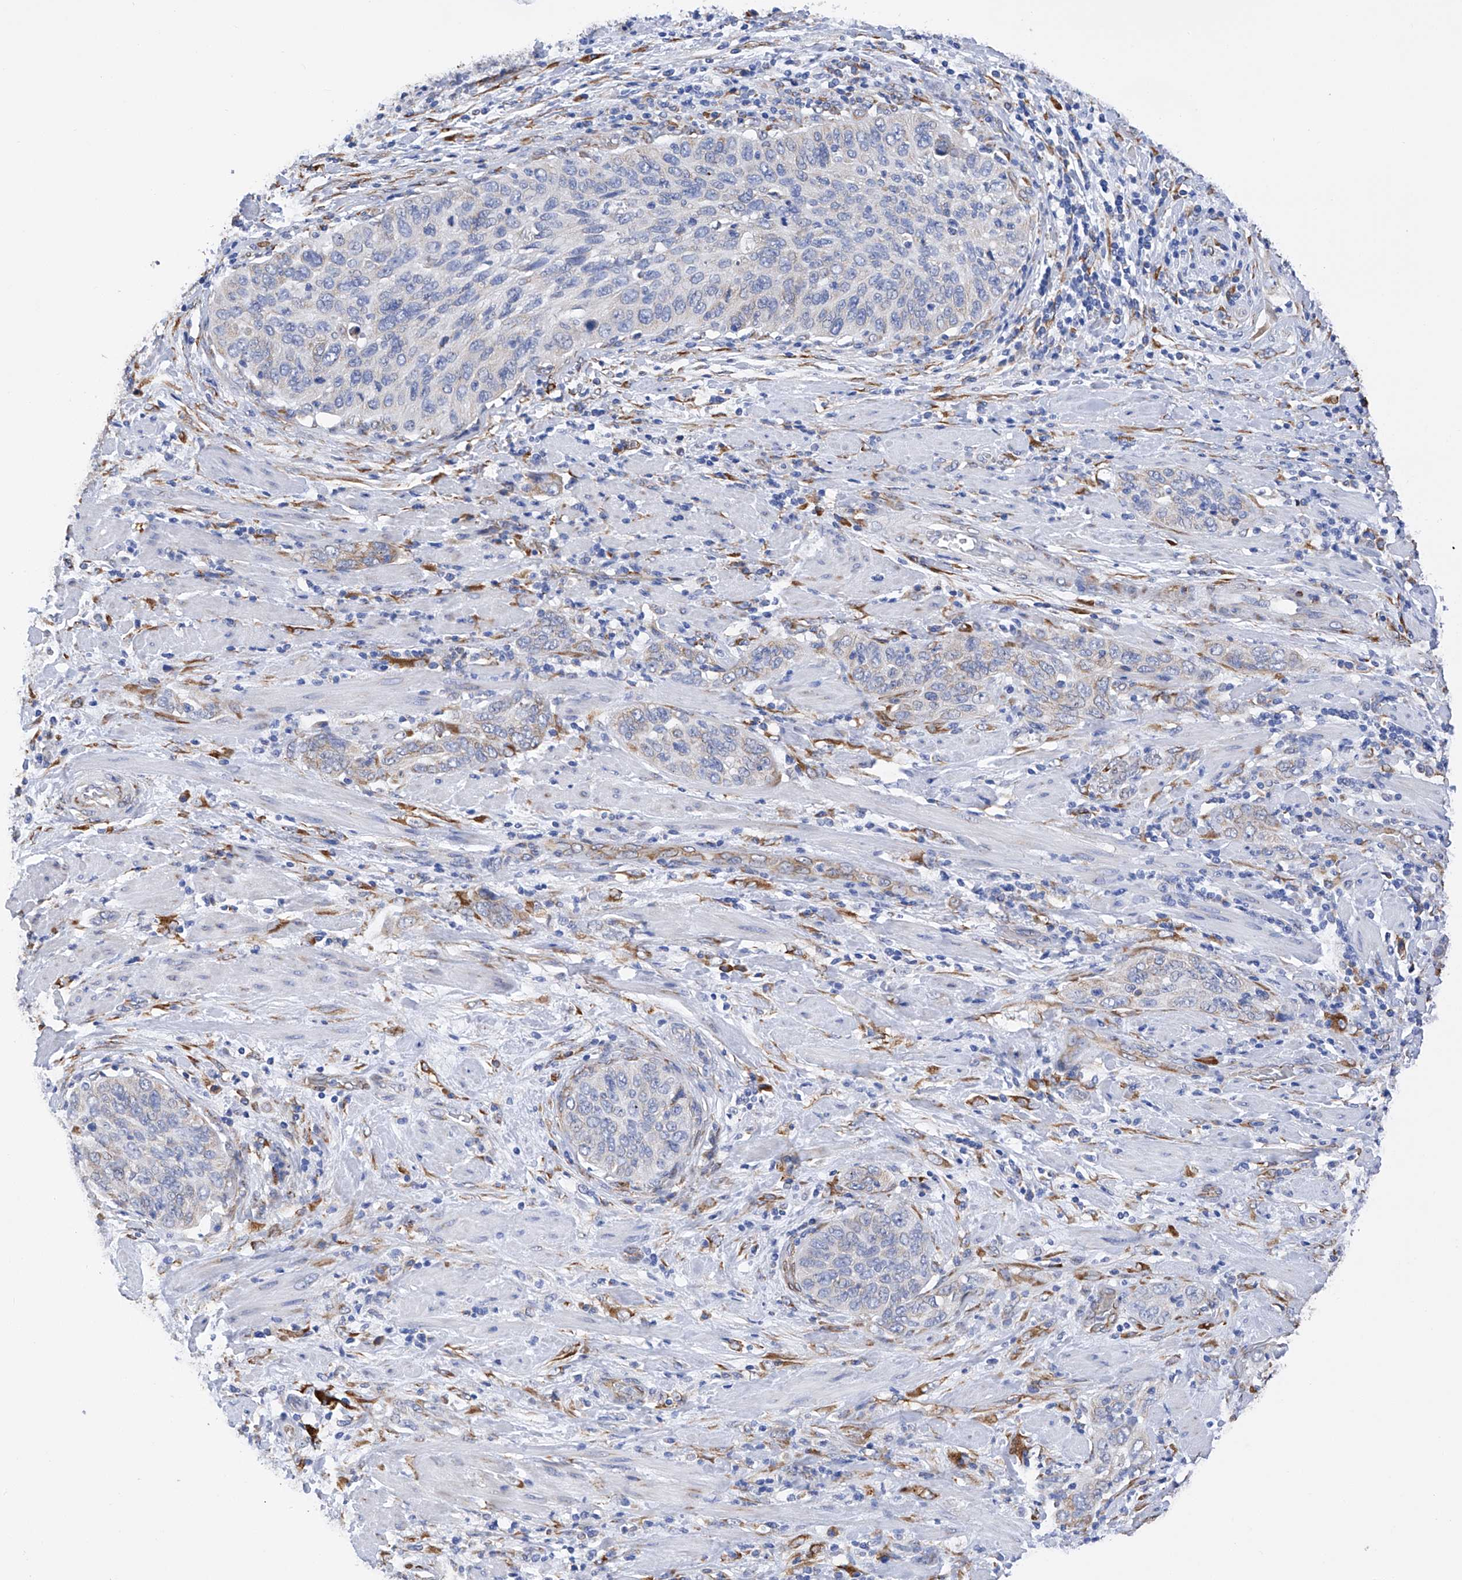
{"staining": {"intensity": "negative", "quantity": "none", "location": "none"}, "tissue": "cervical cancer", "cell_type": "Tumor cells", "image_type": "cancer", "snomed": [{"axis": "morphology", "description": "Squamous cell carcinoma, NOS"}, {"axis": "topography", "description": "Cervix"}], "caption": "Tumor cells are negative for protein expression in human cervical squamous cell carcinoma.", "gene": "PDIA5", "patient": {"sex": "female", "age": 60}}